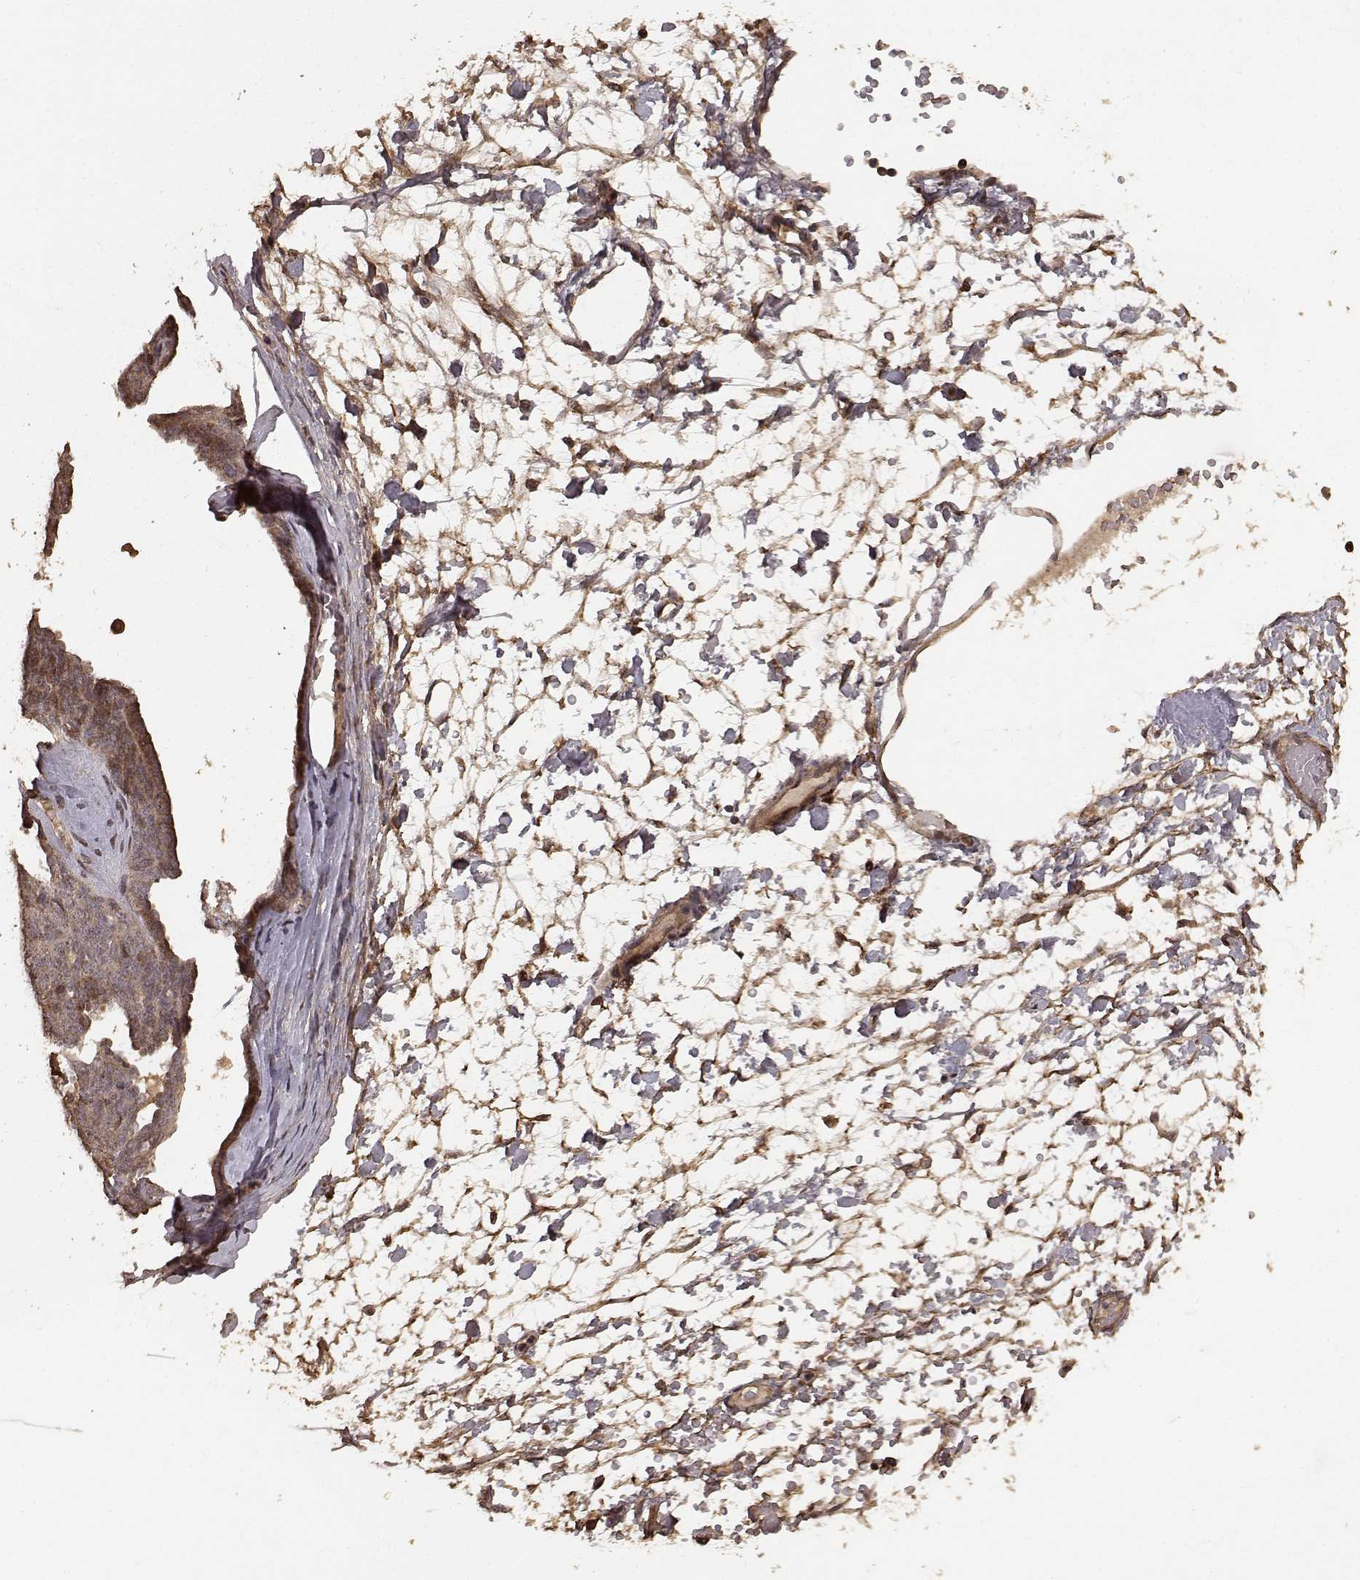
{"staining": {"intensity": "moderate", "quantity": ">75%", "location": "cytoplasmic/membranous"}, "tissue": "ovarian cancer", "cell_type": "Tumor cells", "image_type": "cancer", "snomed": [{"axis": "morphology", "description": "Cystadenocarcinoma, serous, NOS"}, {"axis": "topography", "description": "Ovary"}], "caption": "Ovarian serous cystadenocarcinoma stained with a protein marker exhibits moderate staining in tumor cells.", "gene": "USP15", "patient": {"sex": "female", "age": 71}}